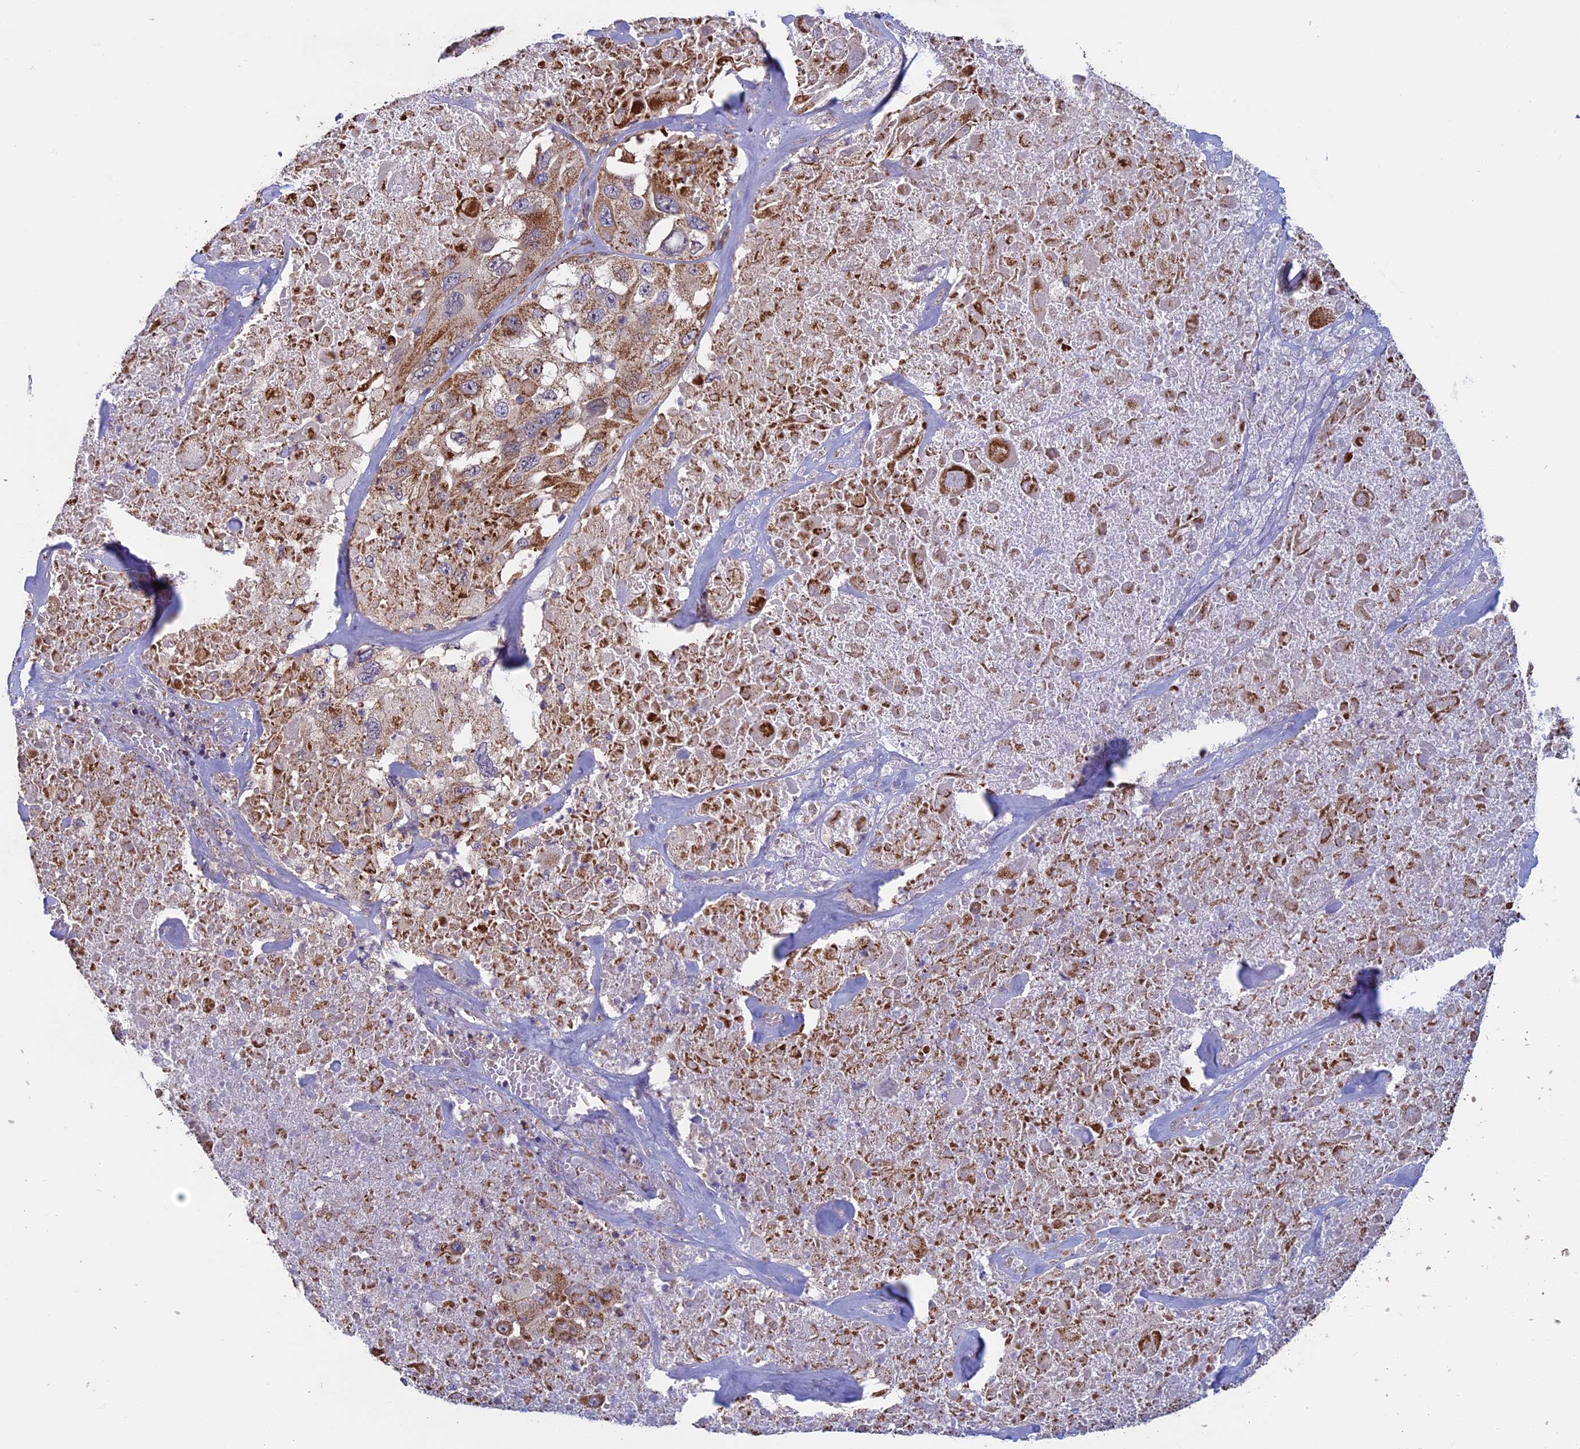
{"staining": {"intensity": "moderate", "quantity": ">75%", "location": "cytoplasmic/membranous"}, "tissue": "melanoma", "cell_type": "Tumor cells", "image_type": "cancer", "snomed": [{"axis": "morphology", "description": "Malignant melanoma, Metastatic site"}, {"axis": "topography", "description": "Lymph node"}], "caption": "IHC photomicrograph of melanoma stained for a protein (brown), which demonstrates medium levels of moderate cytoplasmic/membranous positivity in approximately >75% of tumor cells.", "gene": "CCDC8", "patient": {"sex": "male", "age": 62}}